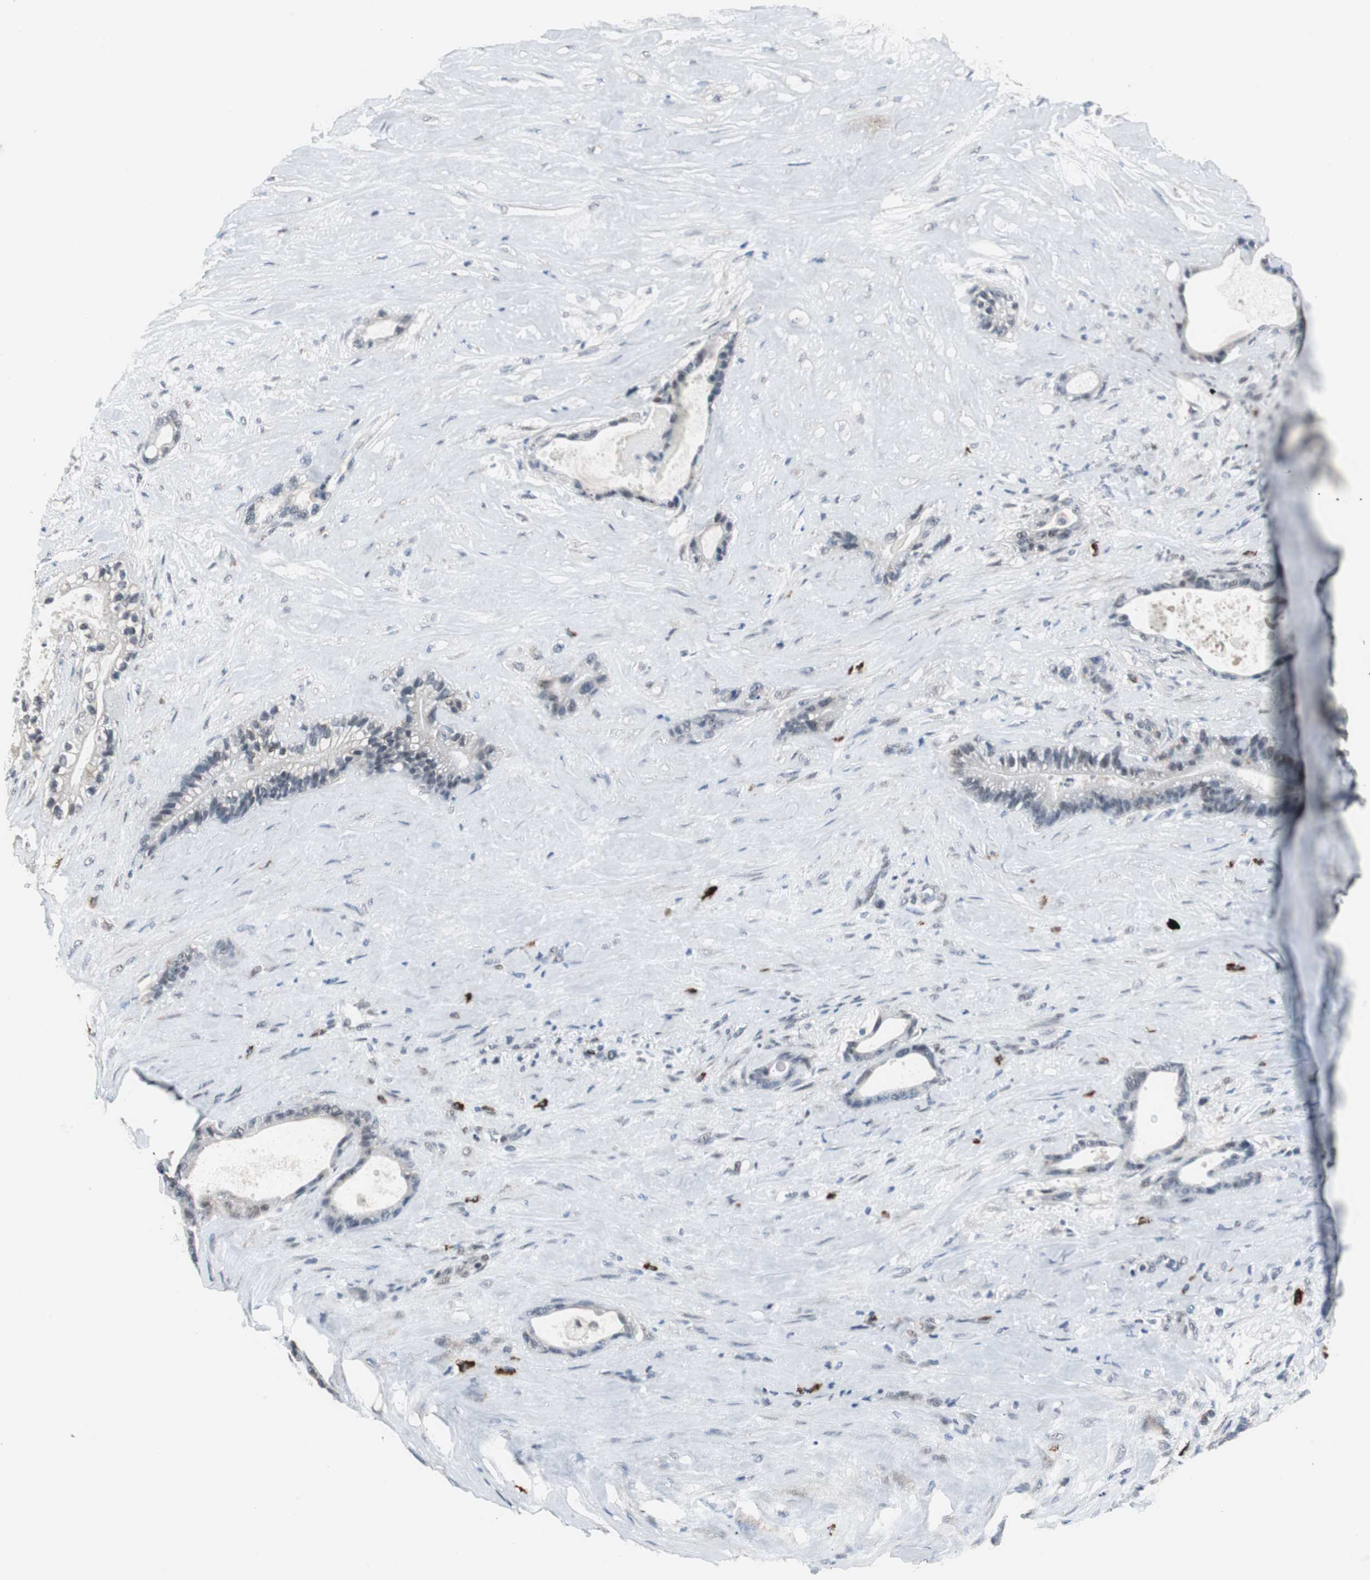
{"staining": {"intensity": "negative", "quantity": "none", "location": "none"}, "tissue": "liver cancer", "cell_type": "Tumor cells", "image_type": "cancer", "snomed": [{"axis": "morphology", "description": "Cholangiocarcinoma"}, {"axis": "topography", "description": "Liver"}], "caption": "There is no significant expression in tumor cells of liver cancer.", "gene": "ZHX2", "patient": {"sex": "female", "age": 55}}